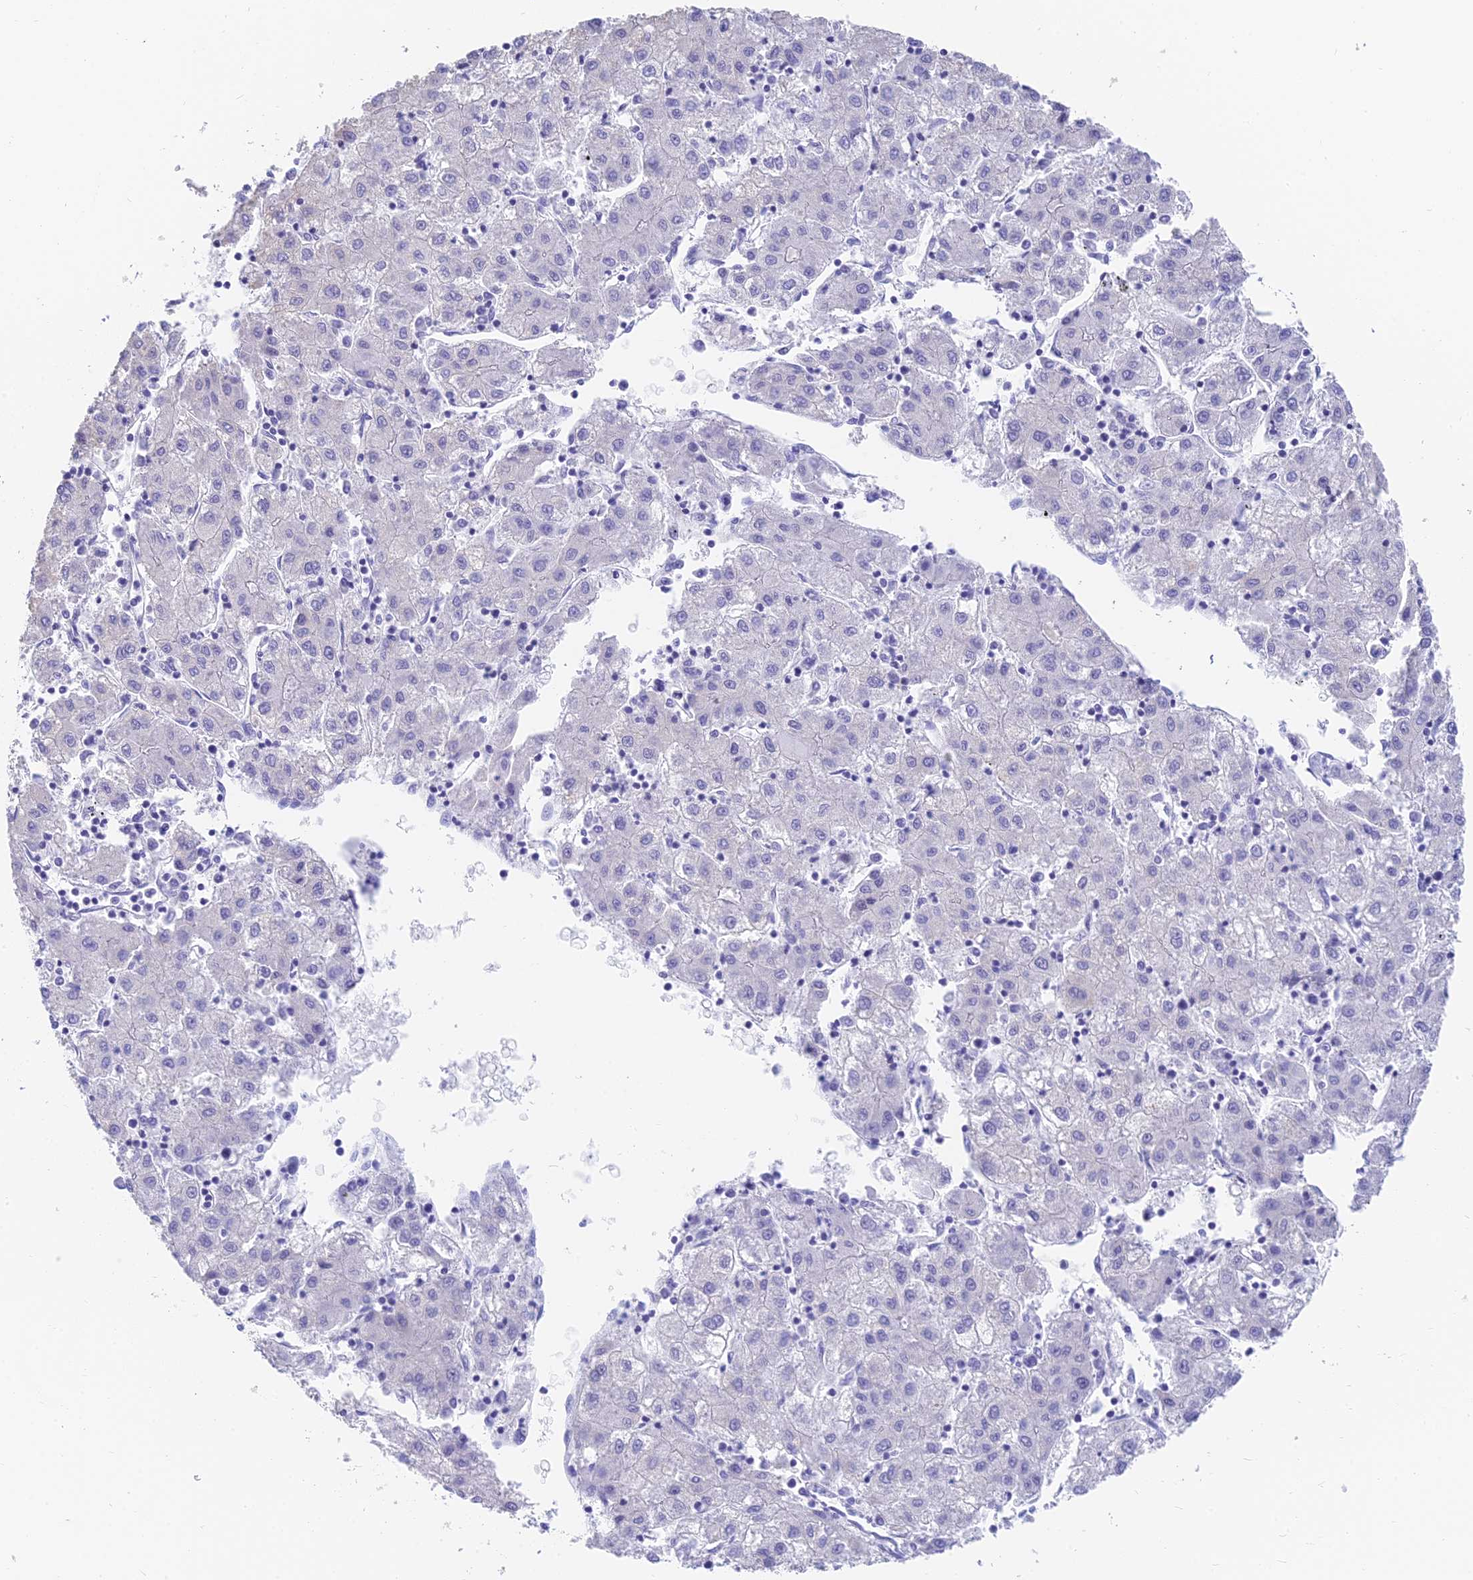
{"staining": {"intensity": "negative", "quantity": "none", "location": "none"}, "tissue": "liver cancer", "cell_type": "Tumor cells", "image_type": "cancer", "snomed": [{"axis": "morphology", "description": "Carcinoma, Hepatocellular, NOS"}, {"axis": "topography", "description": "Liver"}], "caption": "IHC histopathology image of liver hepatocellular carcinoma stained for a protein (brown), which shows no staining in tumor cells.", "gene": "SLC36A2", "patient": {"sex": "male", "age": 72}}